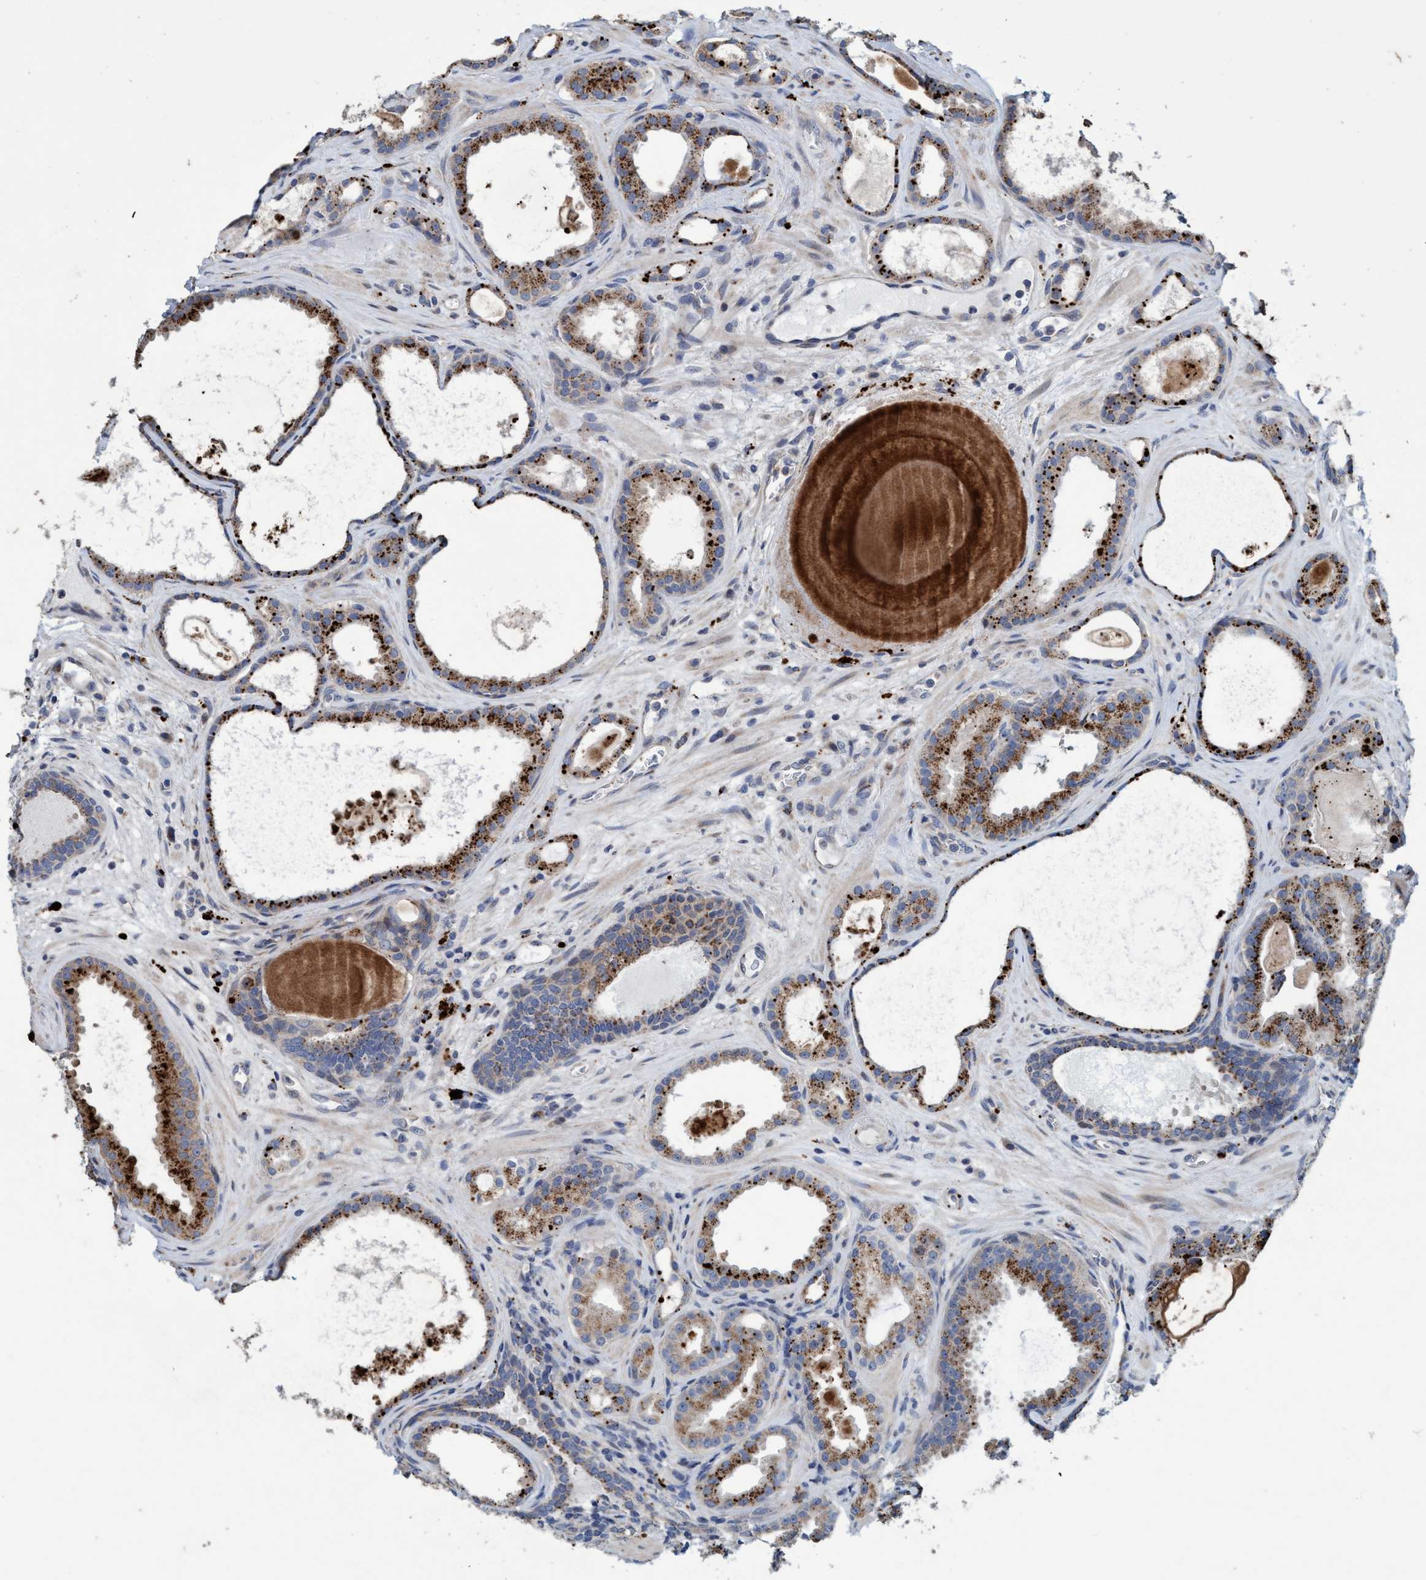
{"staining": {"intensity": "strong", "quantity": "25%-75%", "location": "cytoplasmic/membranous"}, "tissue": "prostate cancer", "cell_type": "Tumor cells", "image_type": "cancer", "snomed": [{"axis": "morphology", "description": "Adenocarcinoma, High grade"}, {"axis": "topography", "description": "Prostate"}], "caption": "Strong cytoplasmic/membranous protein positivity is seen in approximately 25%-75% of tumor cells in prostate cancer. Using DAB (brown) and hematoxylin (blue) stains, captured at high magnification using brightfield microscopy.", "gene": "BBS9", "patient": {"sex": "male", "age": 60}}